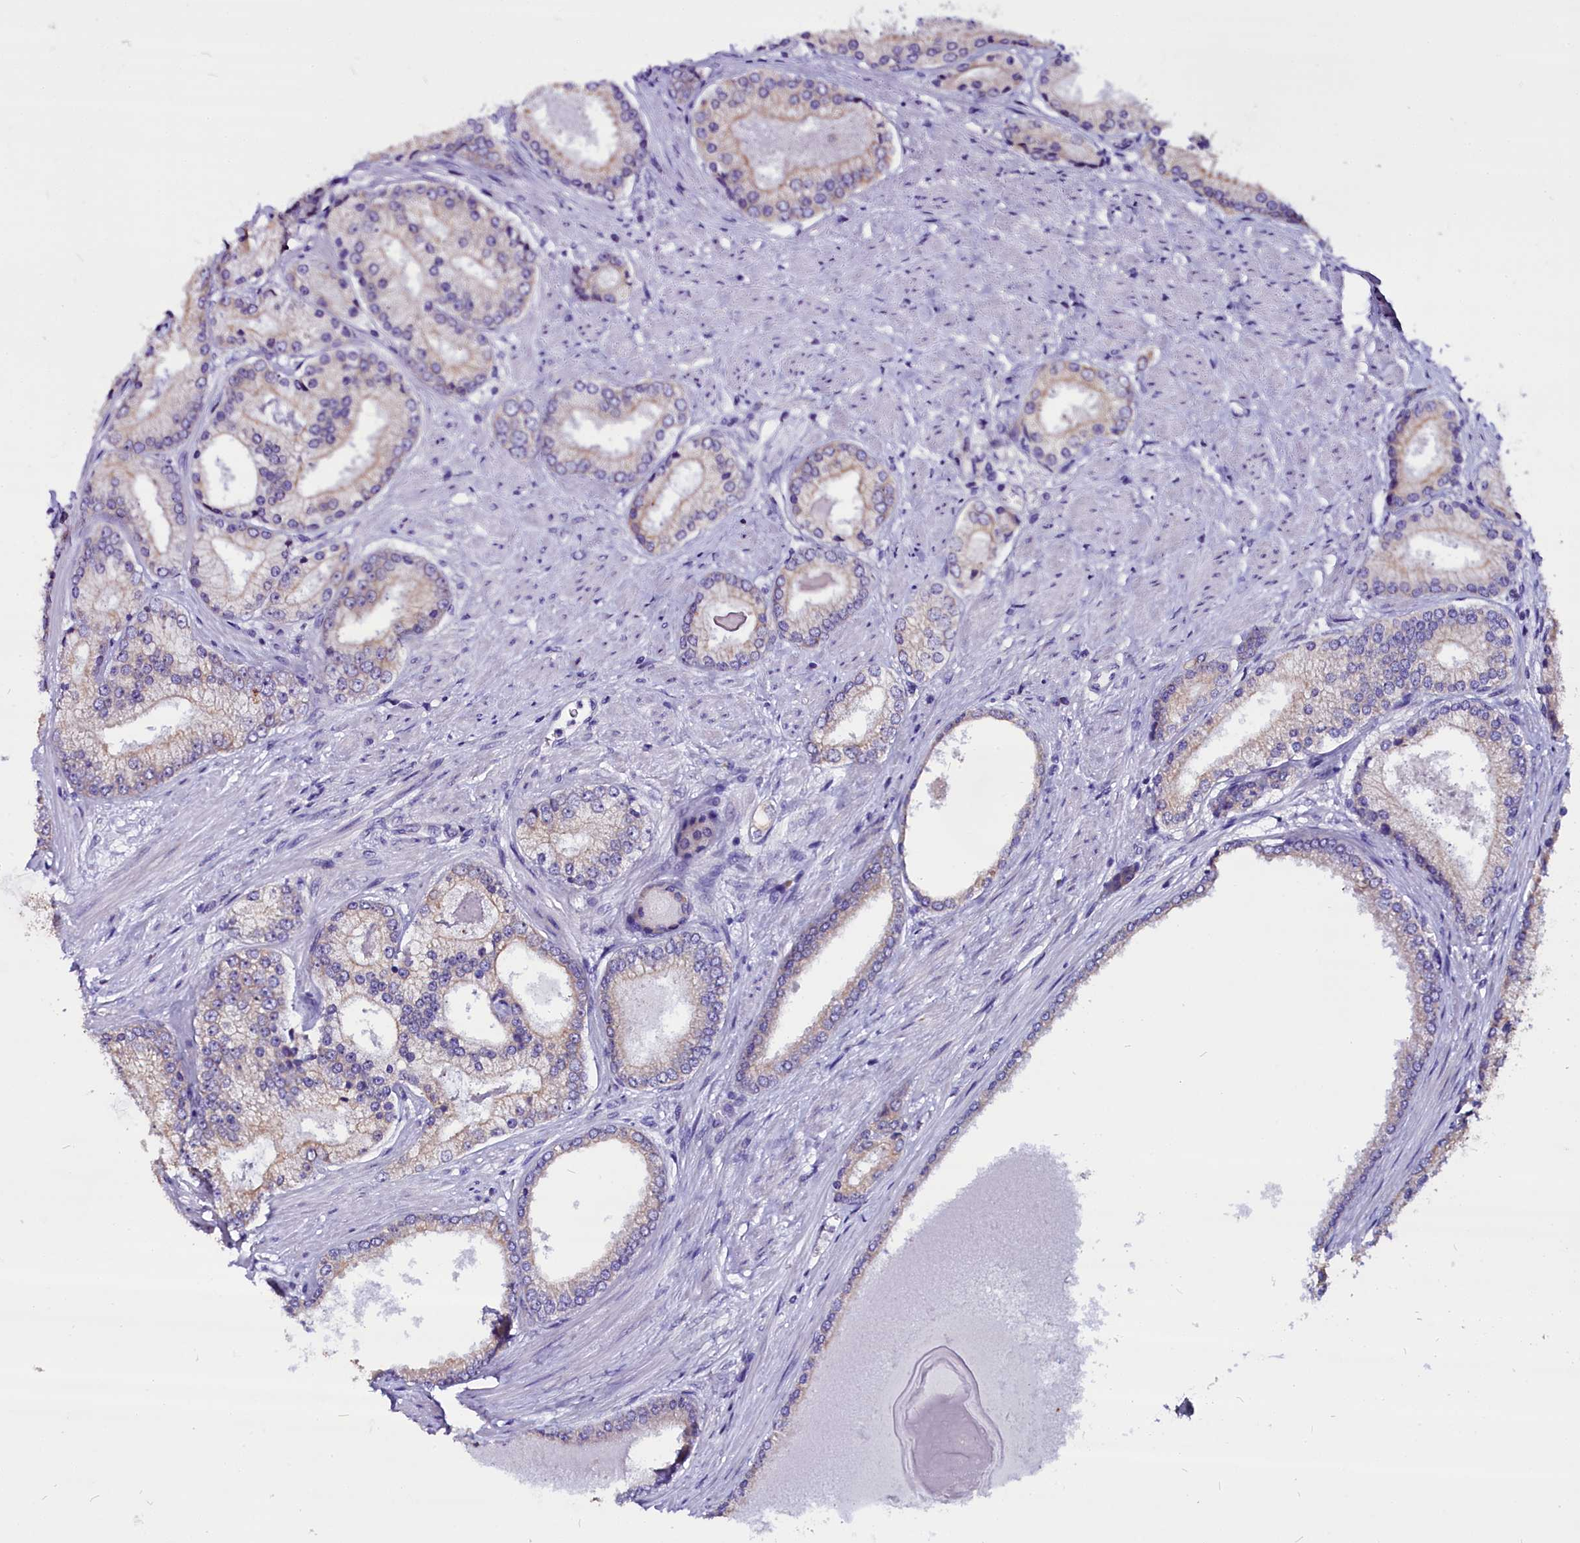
{"staining": {"intensity": "weak", "quantity": "<25%", "location": "cytoplasmic/membranous"}, "tissue": "prostate cancer", "cell_type": "Tumor cells", "image_type": "cancer", "snomed": [{"axis": "morphology", "description": "Adenocarcinoma, Low grade"}, {"axis": "topography", "description": "Prostate"}], "caption": "An immunohistochemistry histopathology image of prostate cancer is shown. There is no staining in tumor cells of prostate cancer.", "gene": "CEP170", "patient": {"sex": "male", "age": 68}}